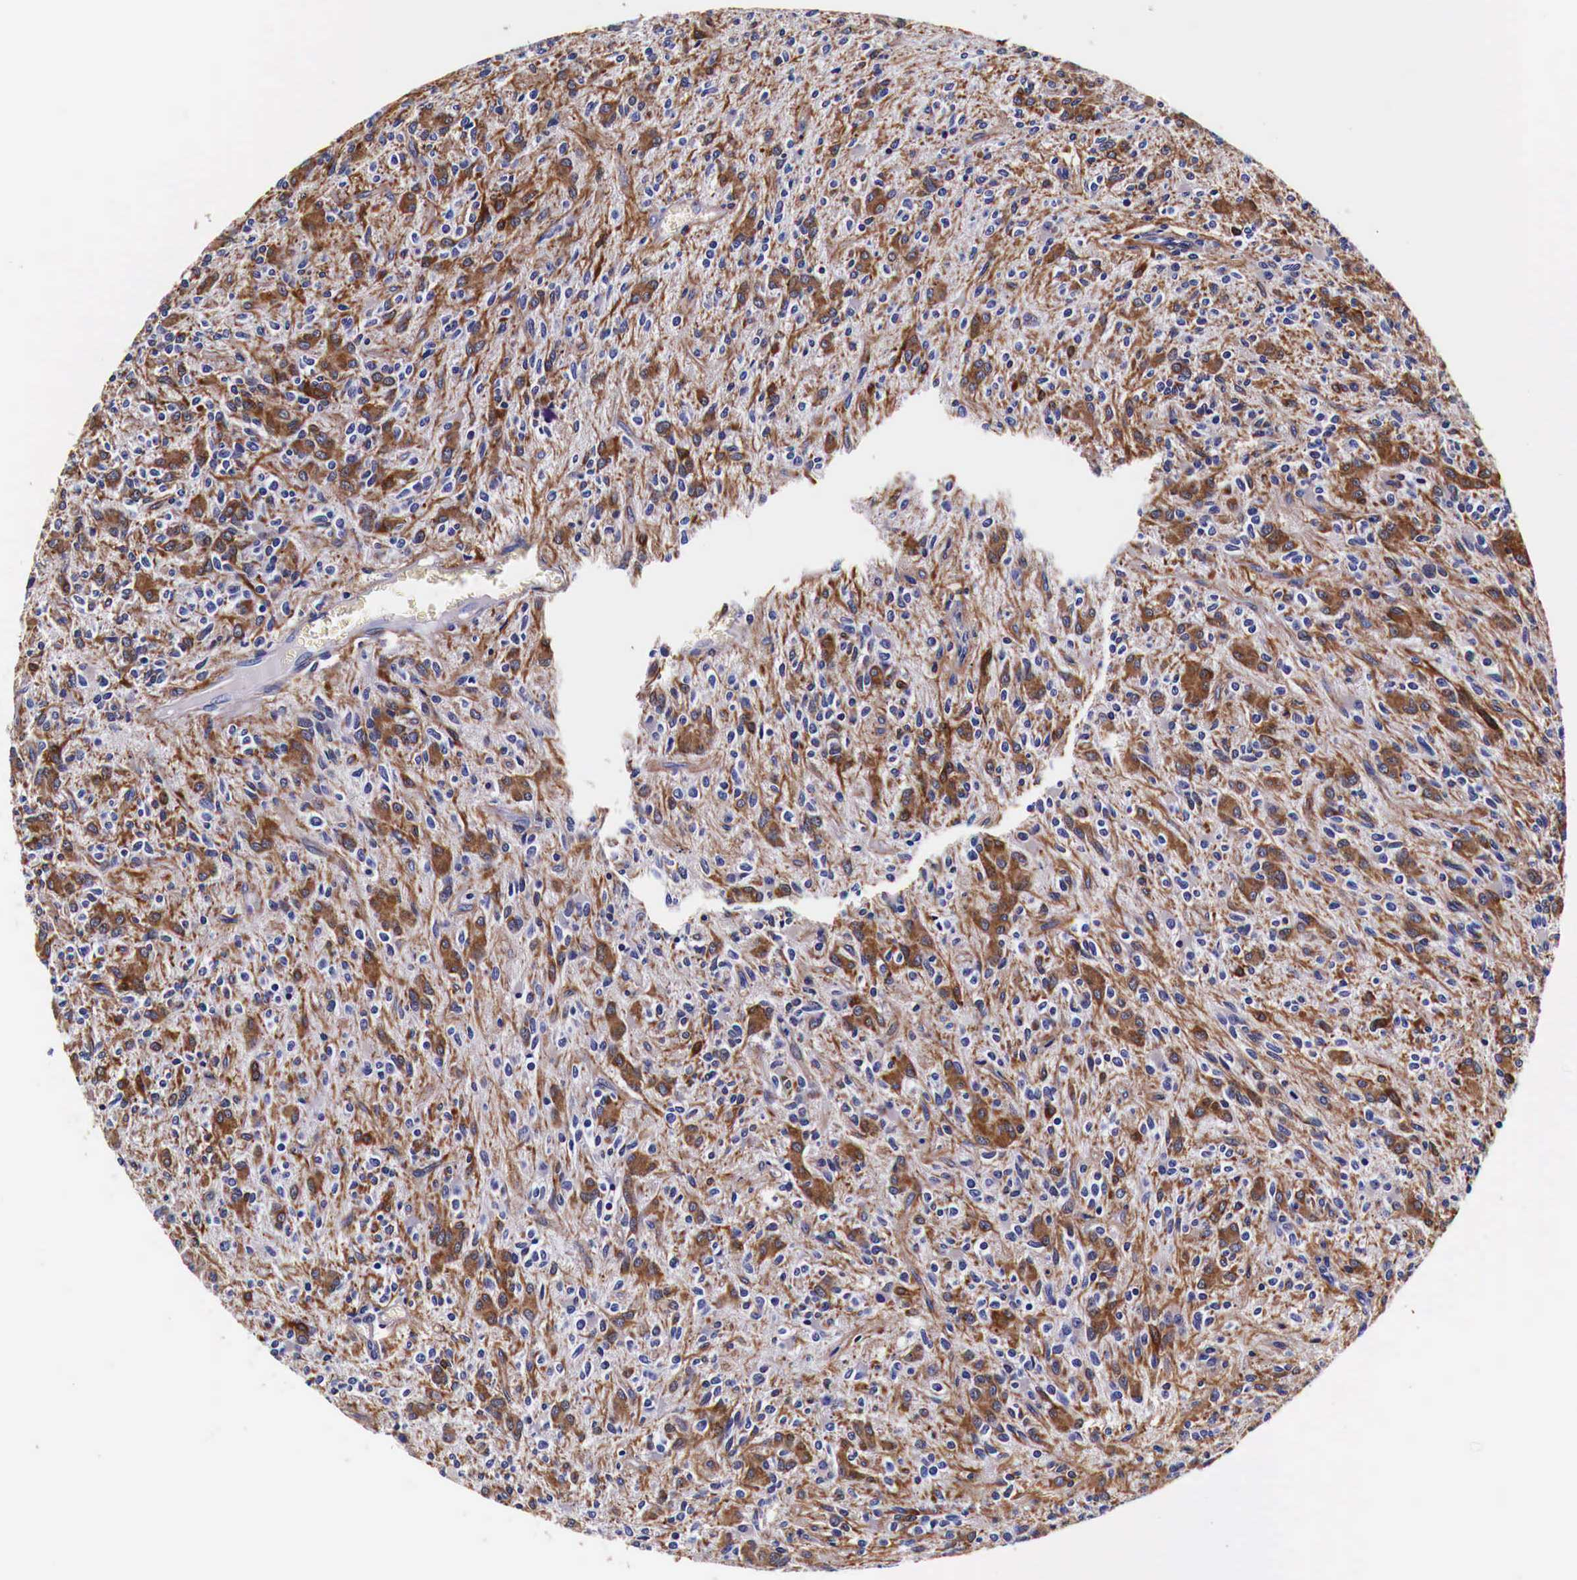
{"staining": {"intensity": "strong", "quantity": "25%-75%", "location": "cytoplasmic/membranous"}, "tissue": "glioma", "cell_type": "Tumor cells", "image_type": "cancer", "snomed": [{"axis": "morphology", "description": "Glioma, malignant, Low grade"}, {"axis": "topography", "description": "Brain"}], "caption": "This histopathology image exhibits immunohistochemistry staining of glioma, with high strong cytoplasmic/membranous staining in approximately 25%-75% of tumor cells.", "gene": "HSPB1", "patient": {"sex": "female", "age": 15}}